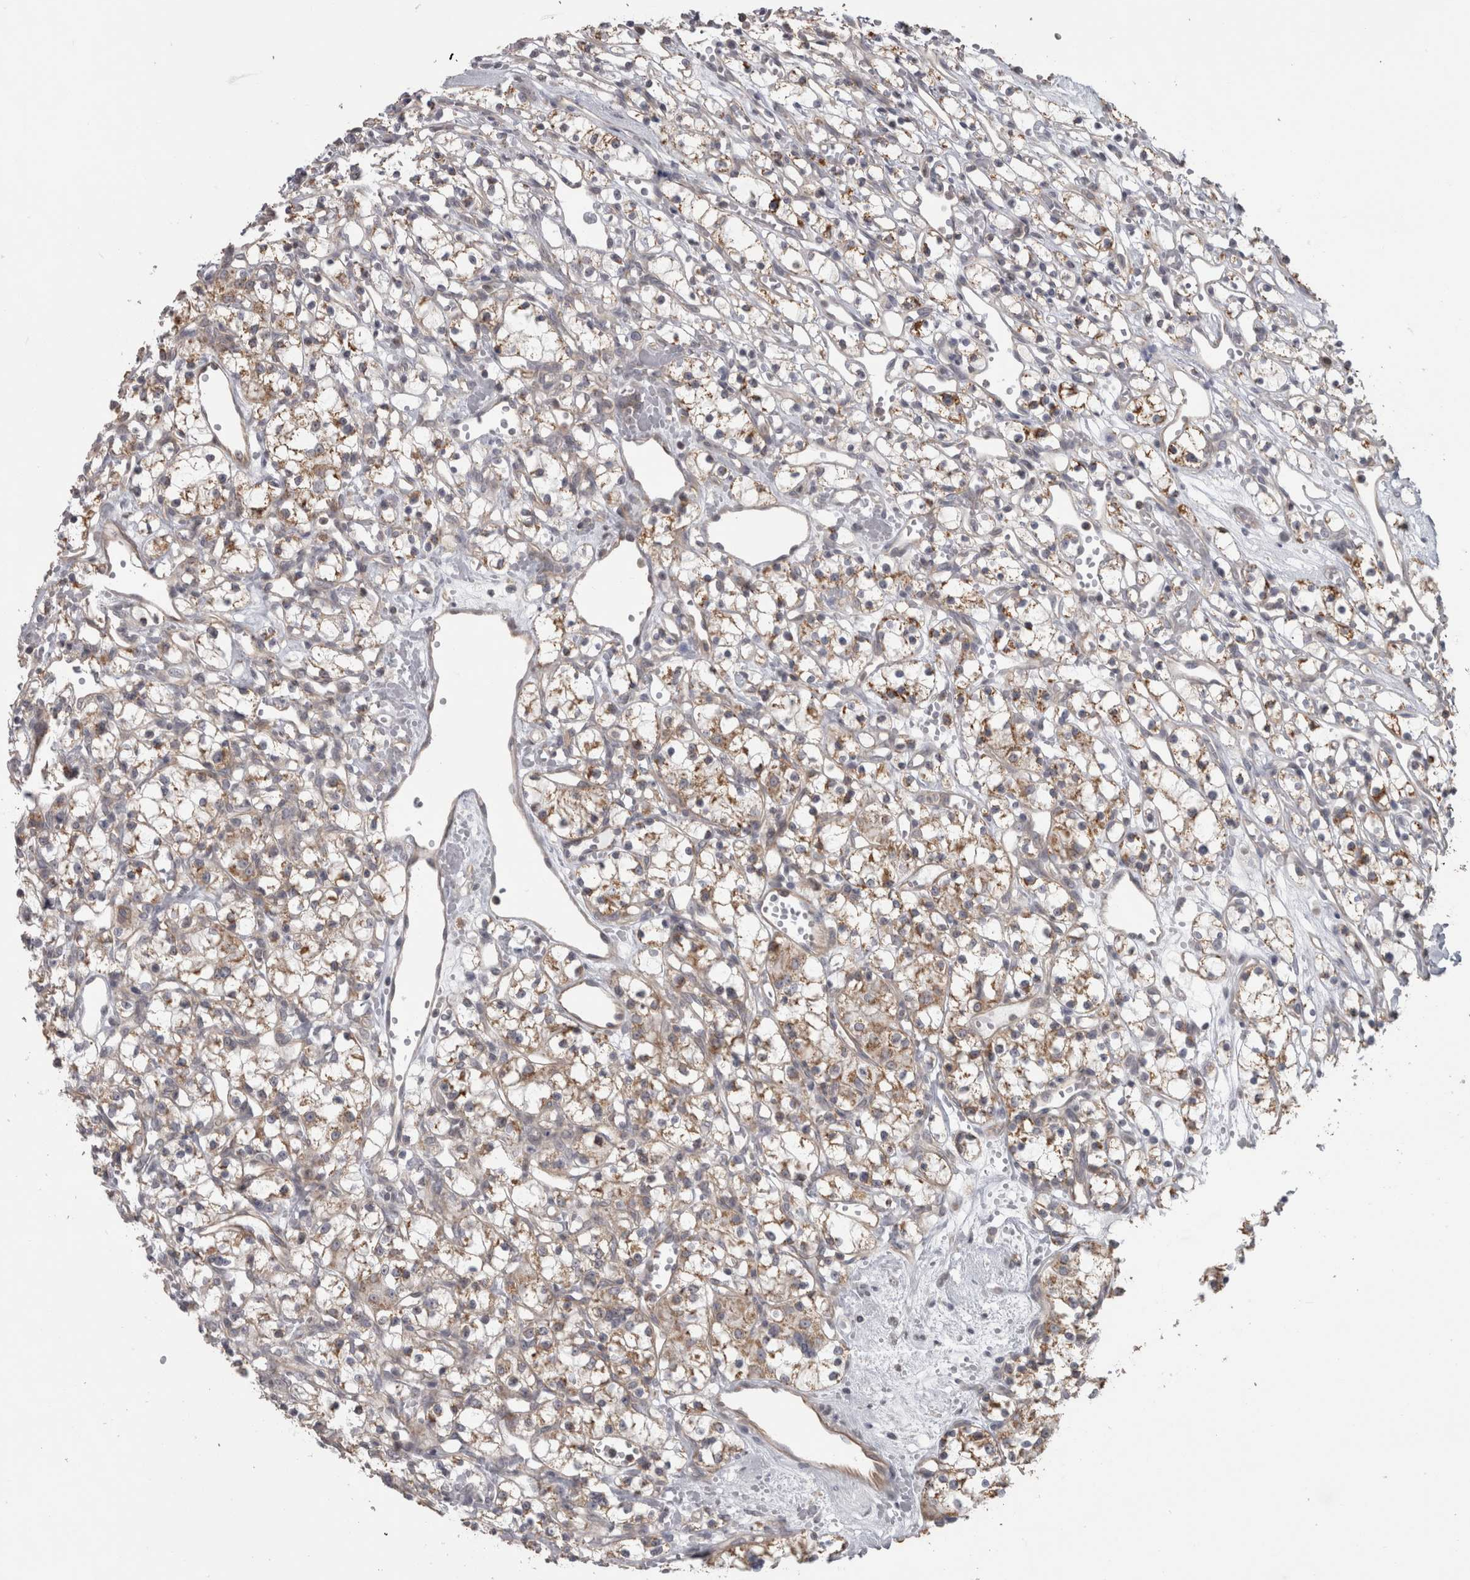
{"staining": {"intensity": "moderate", "quantity": ">75%", "location": "cytoplasmic/membranous"}, "tissue": "renal cancer", "cell_type": "Tumor cells", "image_type": "cancer", "snomed": [{"axis": "morphology", "description": "Adenocarcinoma, NOS"}, {"axis": "topography", "description": "Kidney"}], "caption": "Immunohistochemistry of renal cancer demonstrates medium levels of moderate cytoplasmic/membranous staining in approximately >75% of tumor cells. The protein of interest is stained brown, and the nuclei are stained in blue (DAB (3,3'-diaminobenzidine) IHC with brightfield microscopy, high magnification).", "gene": "PPP1R12B", "patient": {"sex": "female", "age": 59}}